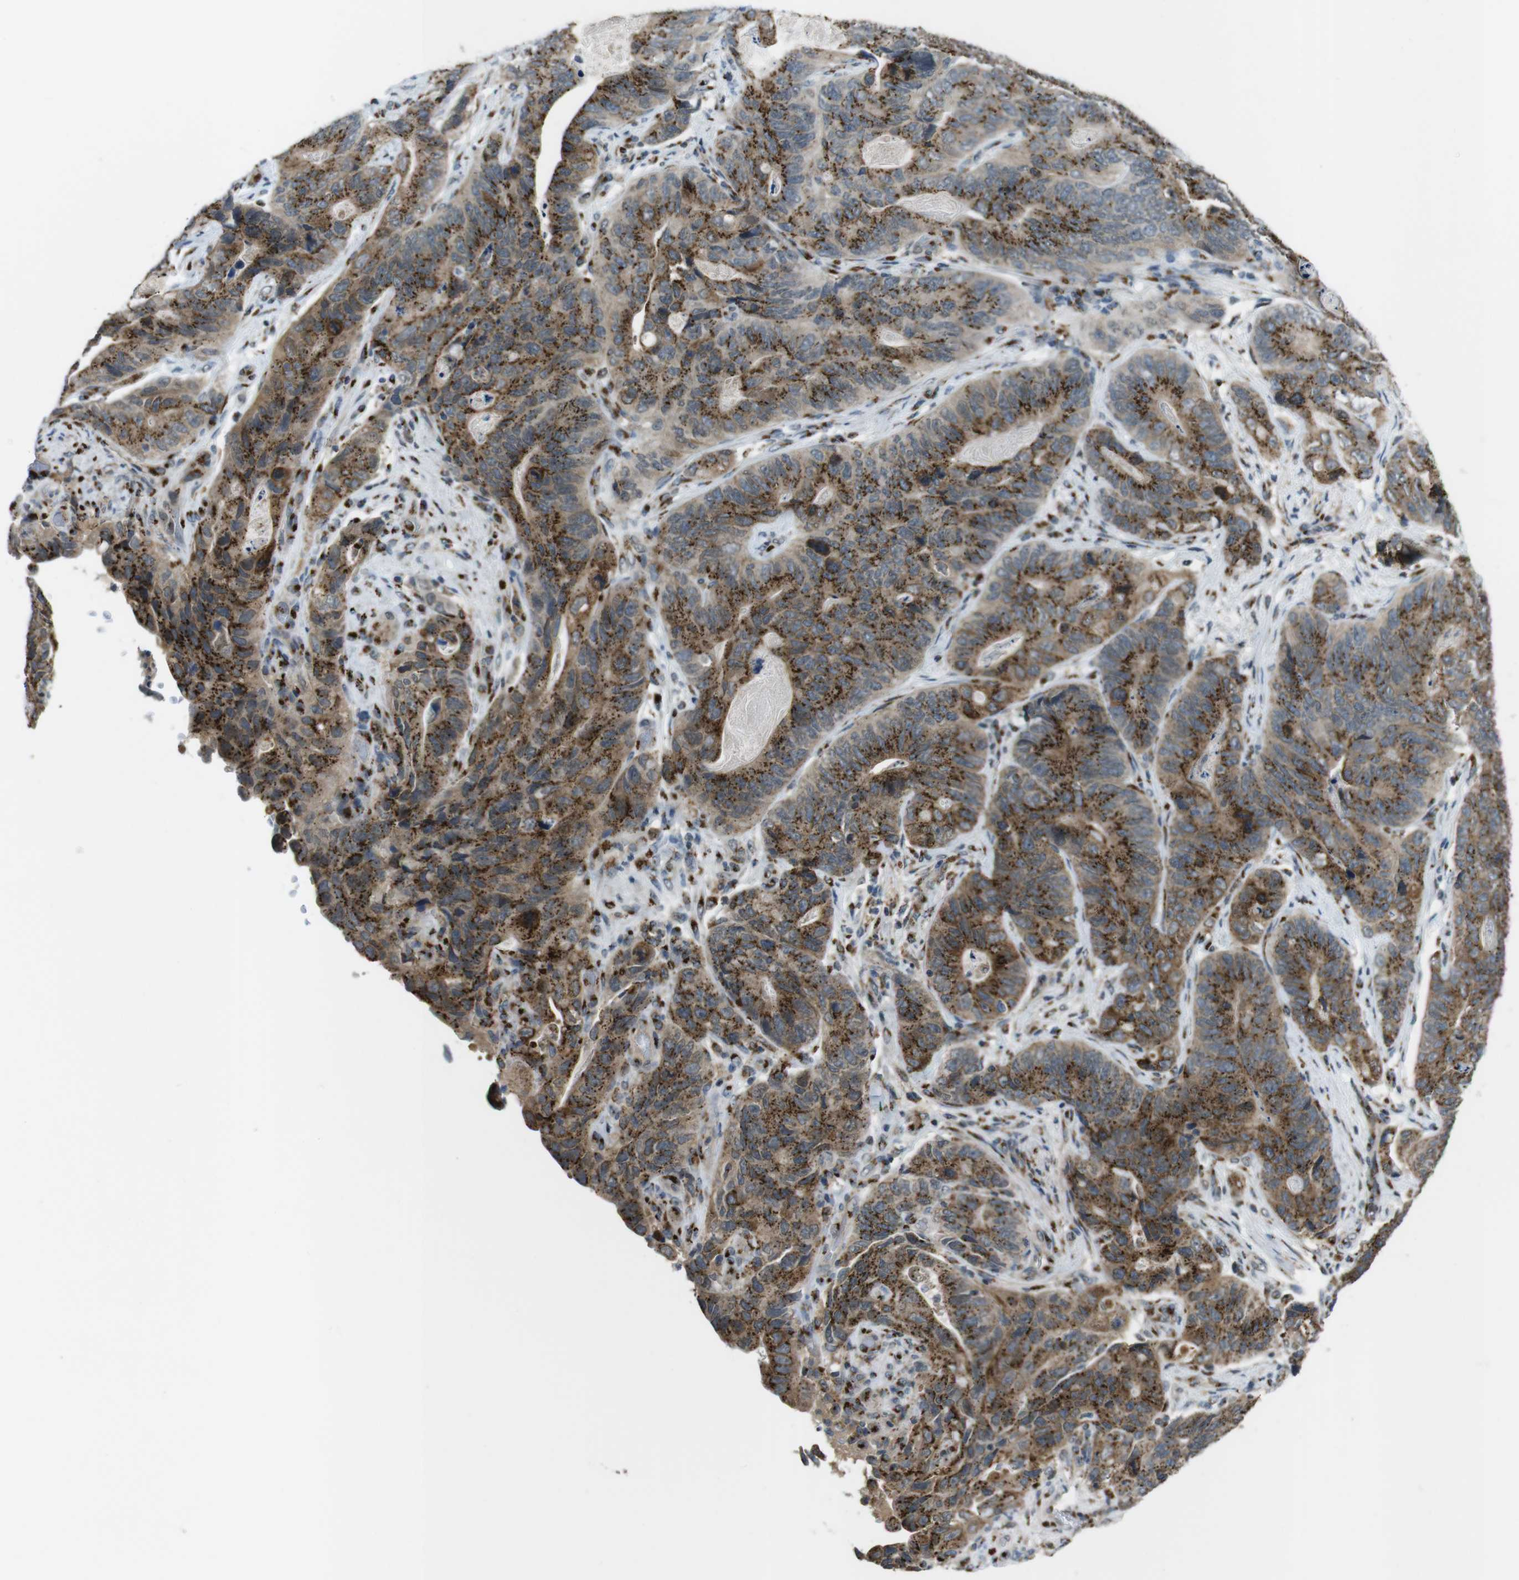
{"staining": {"intensity": "strong", "quantity": ">75%", "location": "cytoplasmic/membranous"}, "tissue": "stomach cancer", "cell_type": "Tumor cells", "image_type": "cancer", "snomed": [{"axis": "morphology", "description": "Adenocarcinoma, NOS"}, {"axis": "topography", "description": "Stomach"}], "caption": "Human stomach adenocarcinoma stained with a protein marker exhibits strong staining in tumor cells.", "gene": "ZFPL1", "patient": {"sex": "female", "age": 89}}